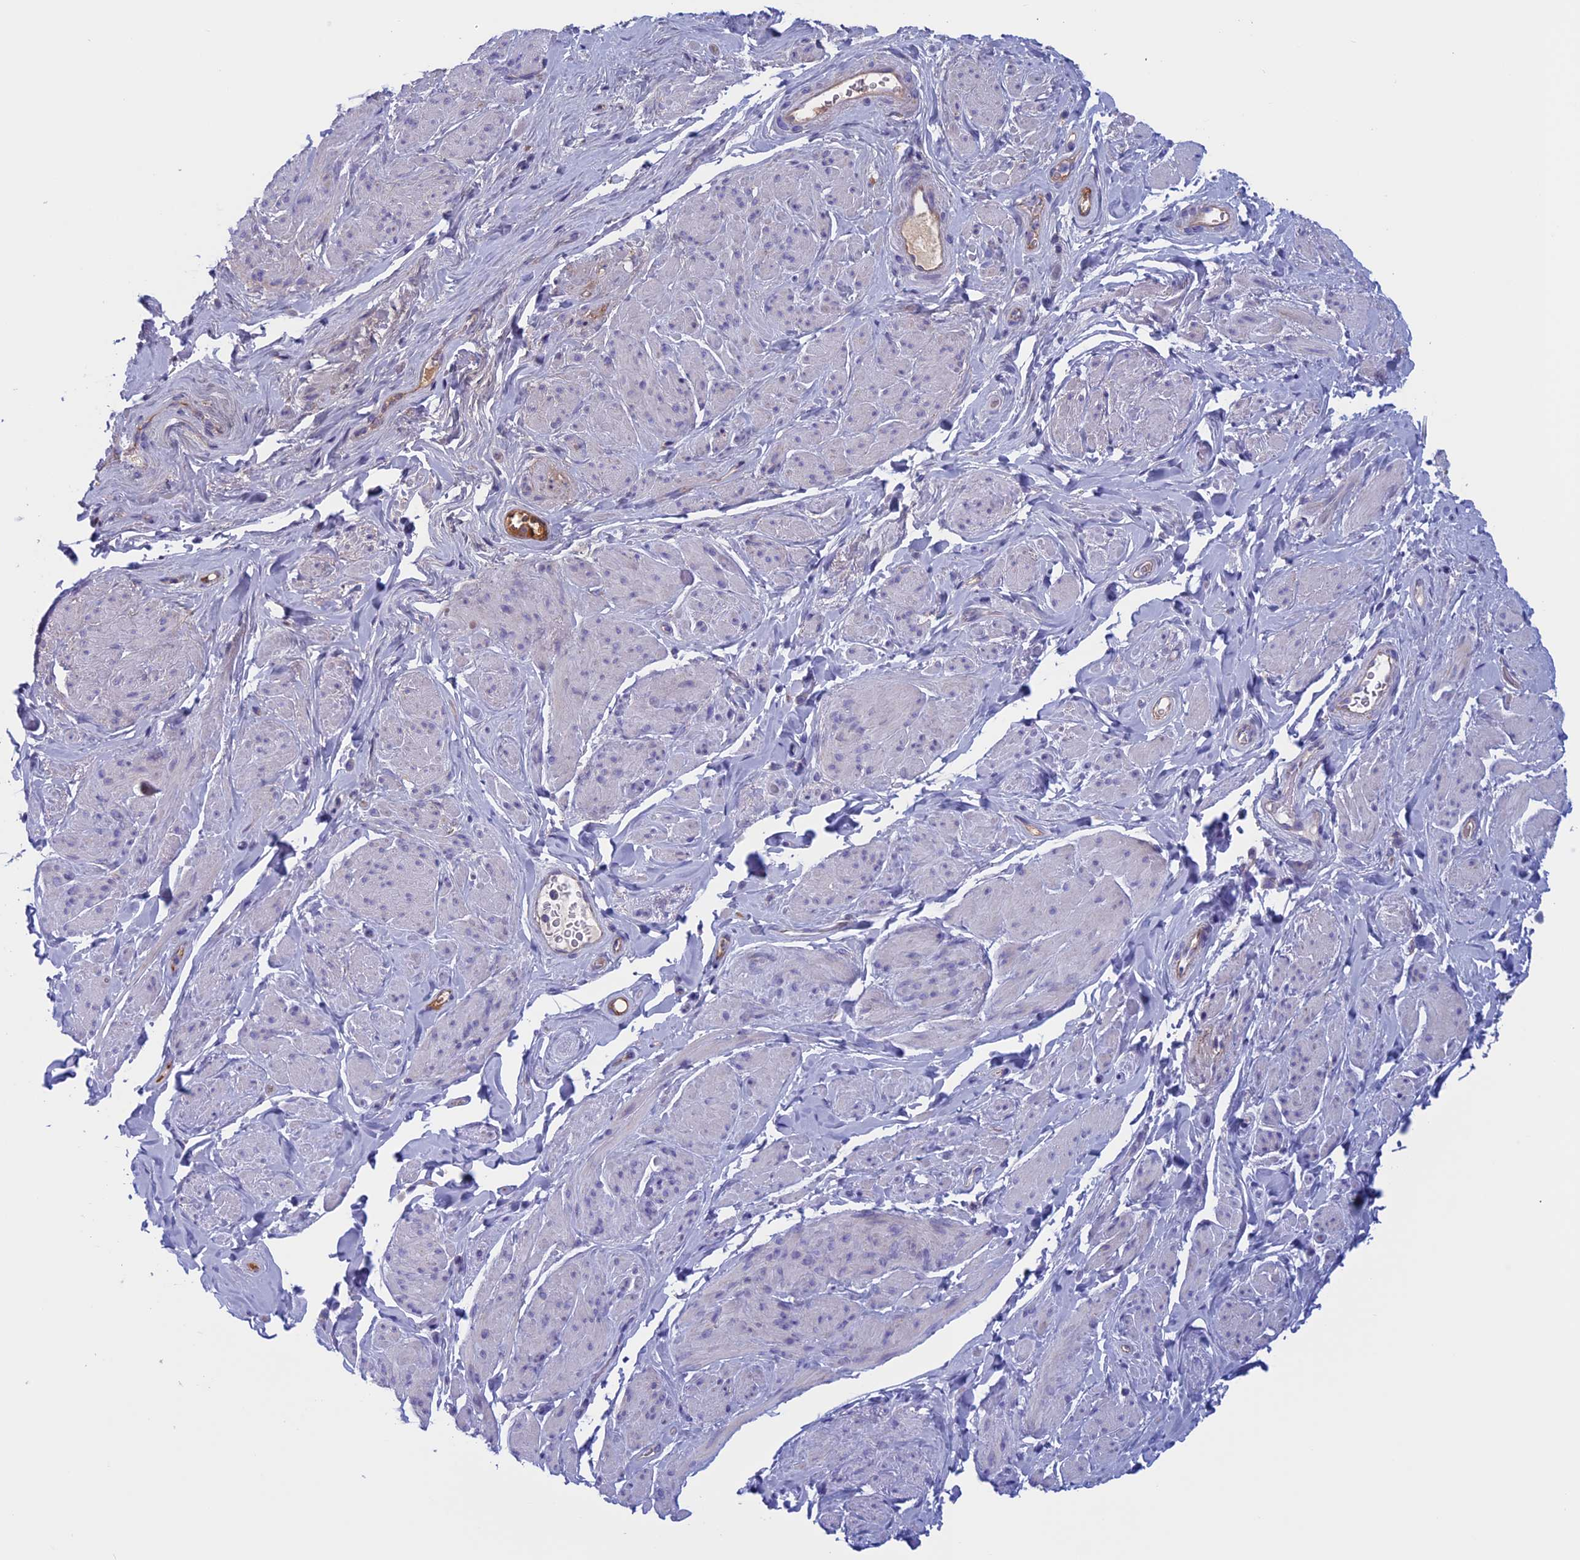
{"staining": {"intensity": "negative", "quantity": "none", "location": "none"}, "tissue": "smooth muscle", "cell_type": "Smooth muscle cells", "image_type": "normal", "snomed": [{"axis": "morphology", "description": "Normal tissue, NOS"}, {"axis": "topography", "description": "Smooth muscle"}, {"axis": "topography", "description": "Peripheral nerve tissue"}], "caption": "This is an immunohistochemistry (IHC) micrograph of unremarkable smooth muscle. There is no positivity in smooth muscle cells.", "gene": "NDUFB9", "patient": {"sex": "male", "age": 69}}